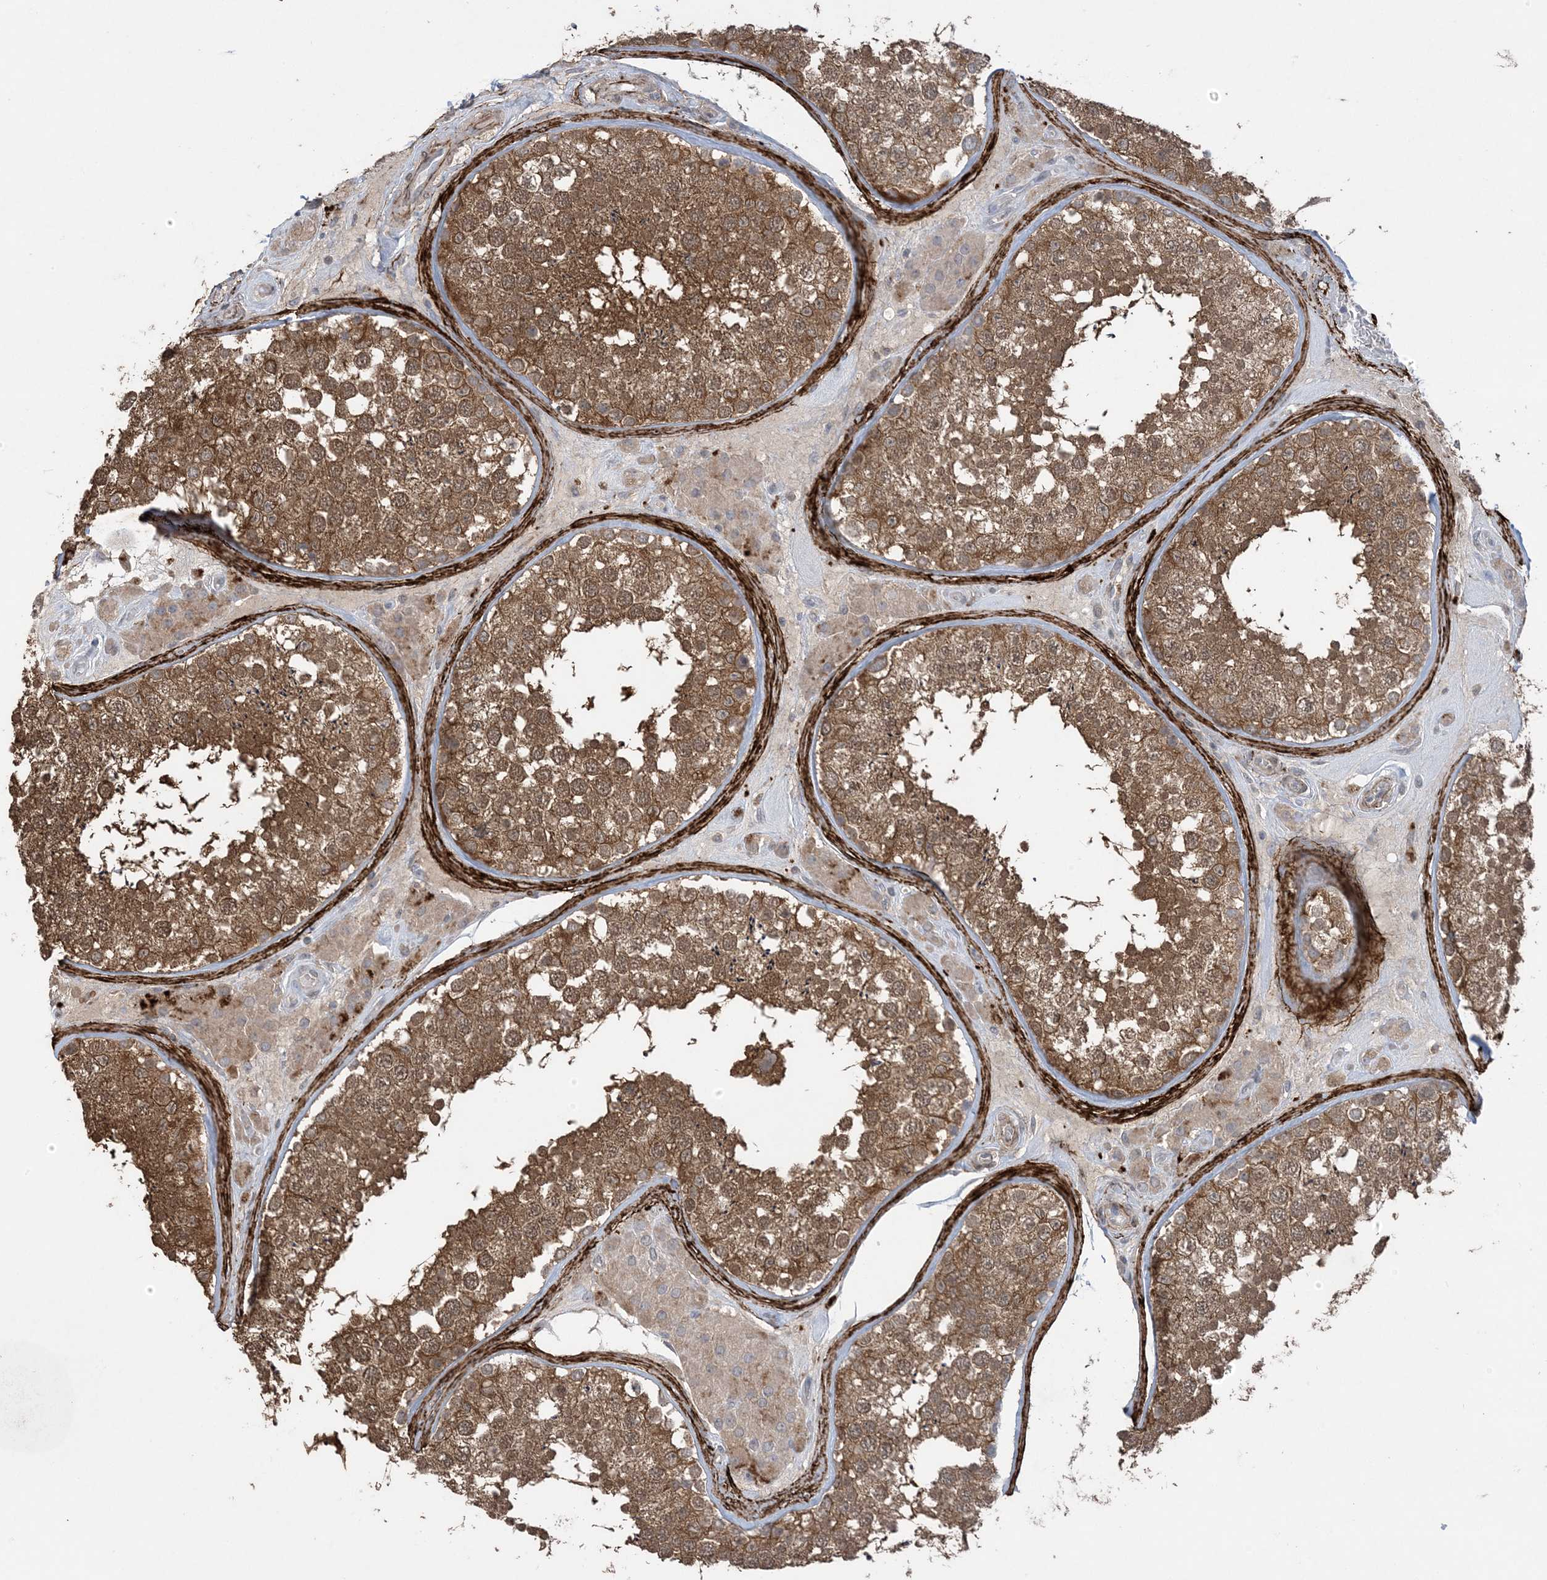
{"staining": {"intensity": "strong", "quantity": ">75%", "location": "cytoplasmic/membranous,nuclear"}, "tissue": "testis", "cell_type": "Cells in seminiferous ducts", "image_type": "normal", "snomed": [{"axis": "morphology", "description": "Normal tissue, NOS"}, {"axis": "topography", "description": "Testis"}], "caption": "Protein positivity by immunohistochemistry (IHC) shows strong cytoplasmic/membranous,nuclear staining in approximately >75% of cells in seminiferous ducts in unremarkable testis.", "gene": "XRN1", "patient": {"sex": "male", "age": 46}}